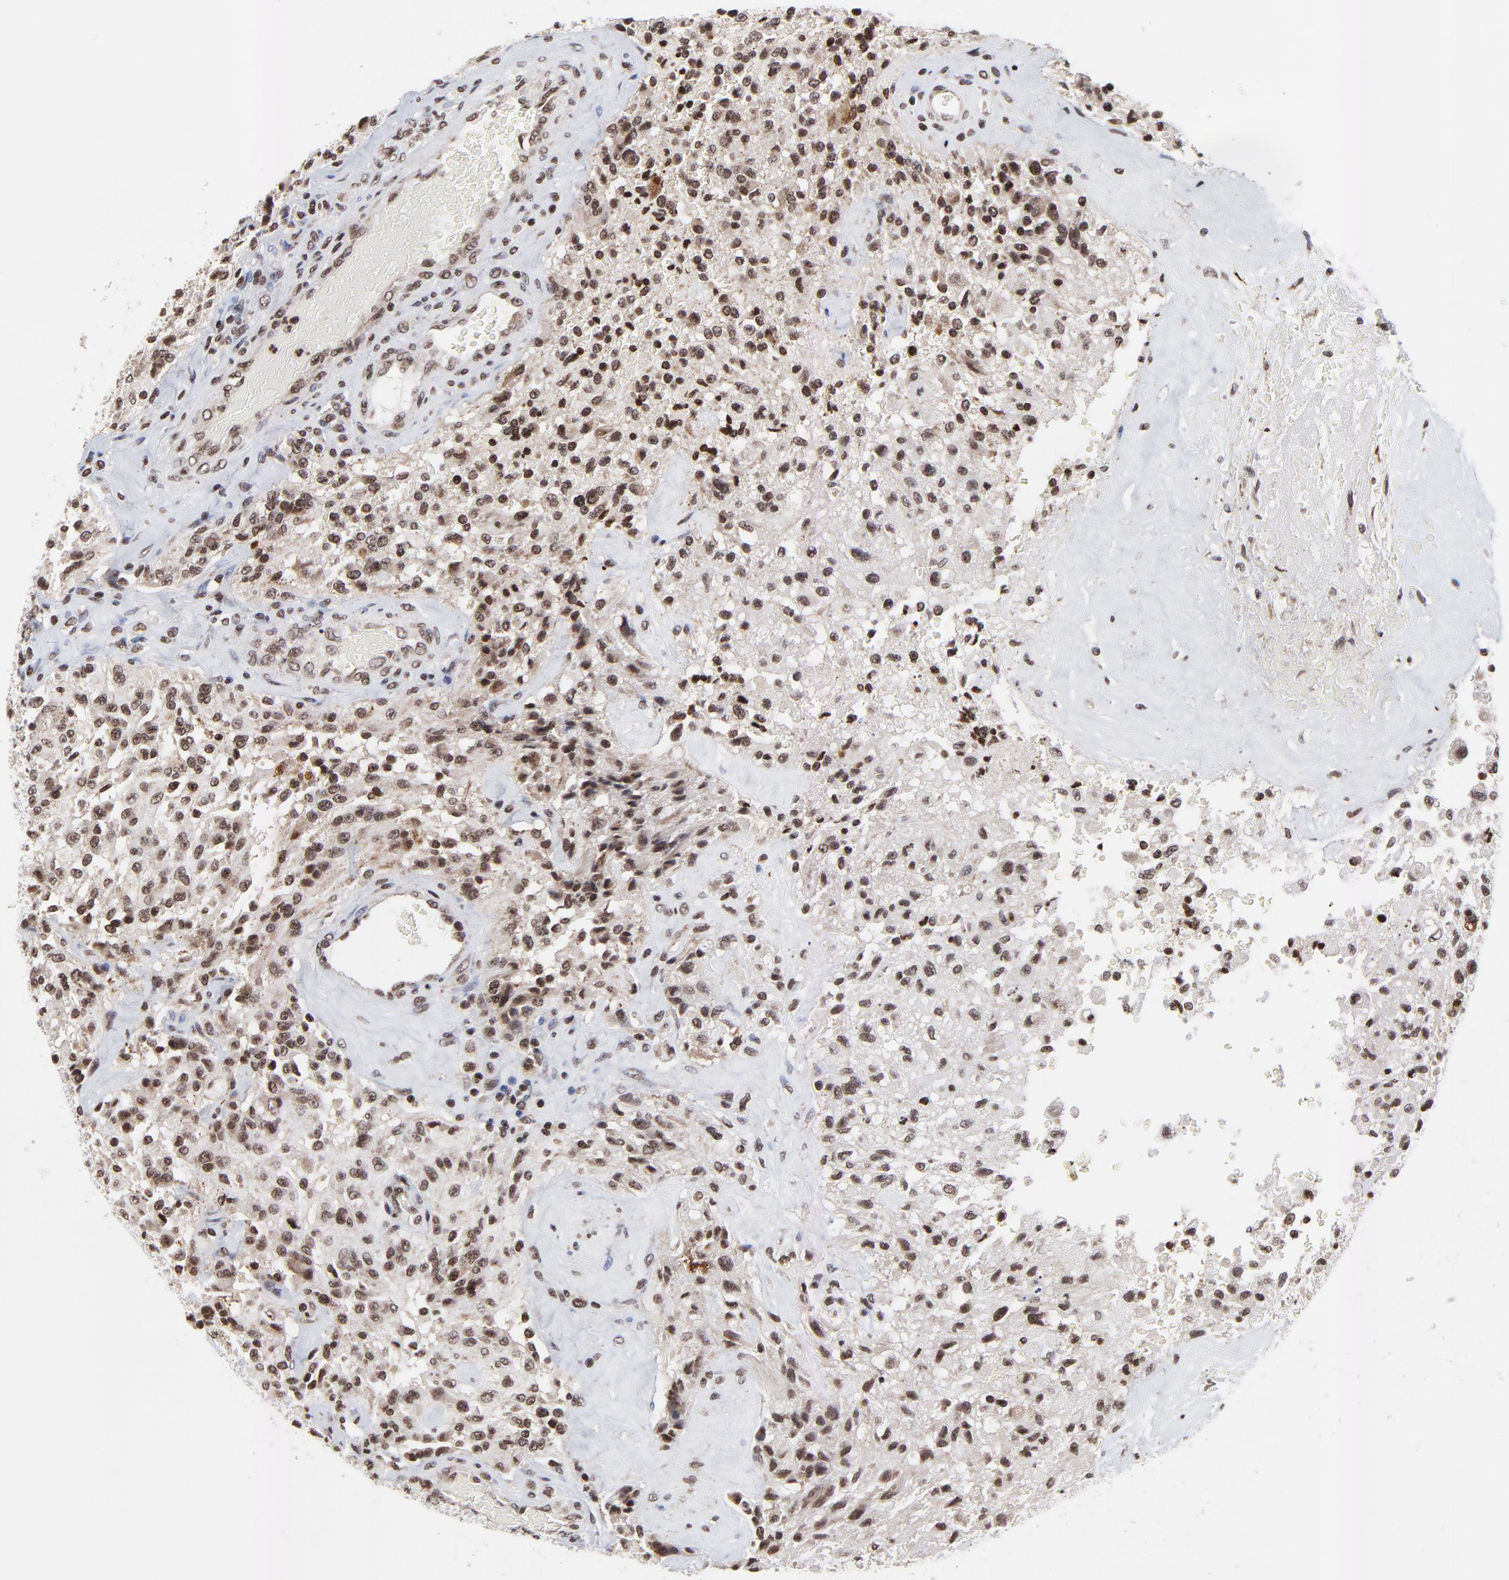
{"staining": {"intensity": "strong", "quantity": ">75%", "location": "nuclear"}, "tissue": "glioma", "cell_type": "Tumor cells", "image_type": "cancer", "snomed": [{"axis": "morphology", "description": "Normal tissue, NOS"}, {"axis": "morphology", "description": "Glioma, malignant, High grade"}, {"axis": "topography", "description": "Cerebral cortex"}], "caption": "Human malignant glioma (high-grade) stained with a brown dye demonstrates strong nuclear positive staining in about >75% of tumor cells.", "gene": "ZNF777", "patient": {"sex": "male", "age": 56}}